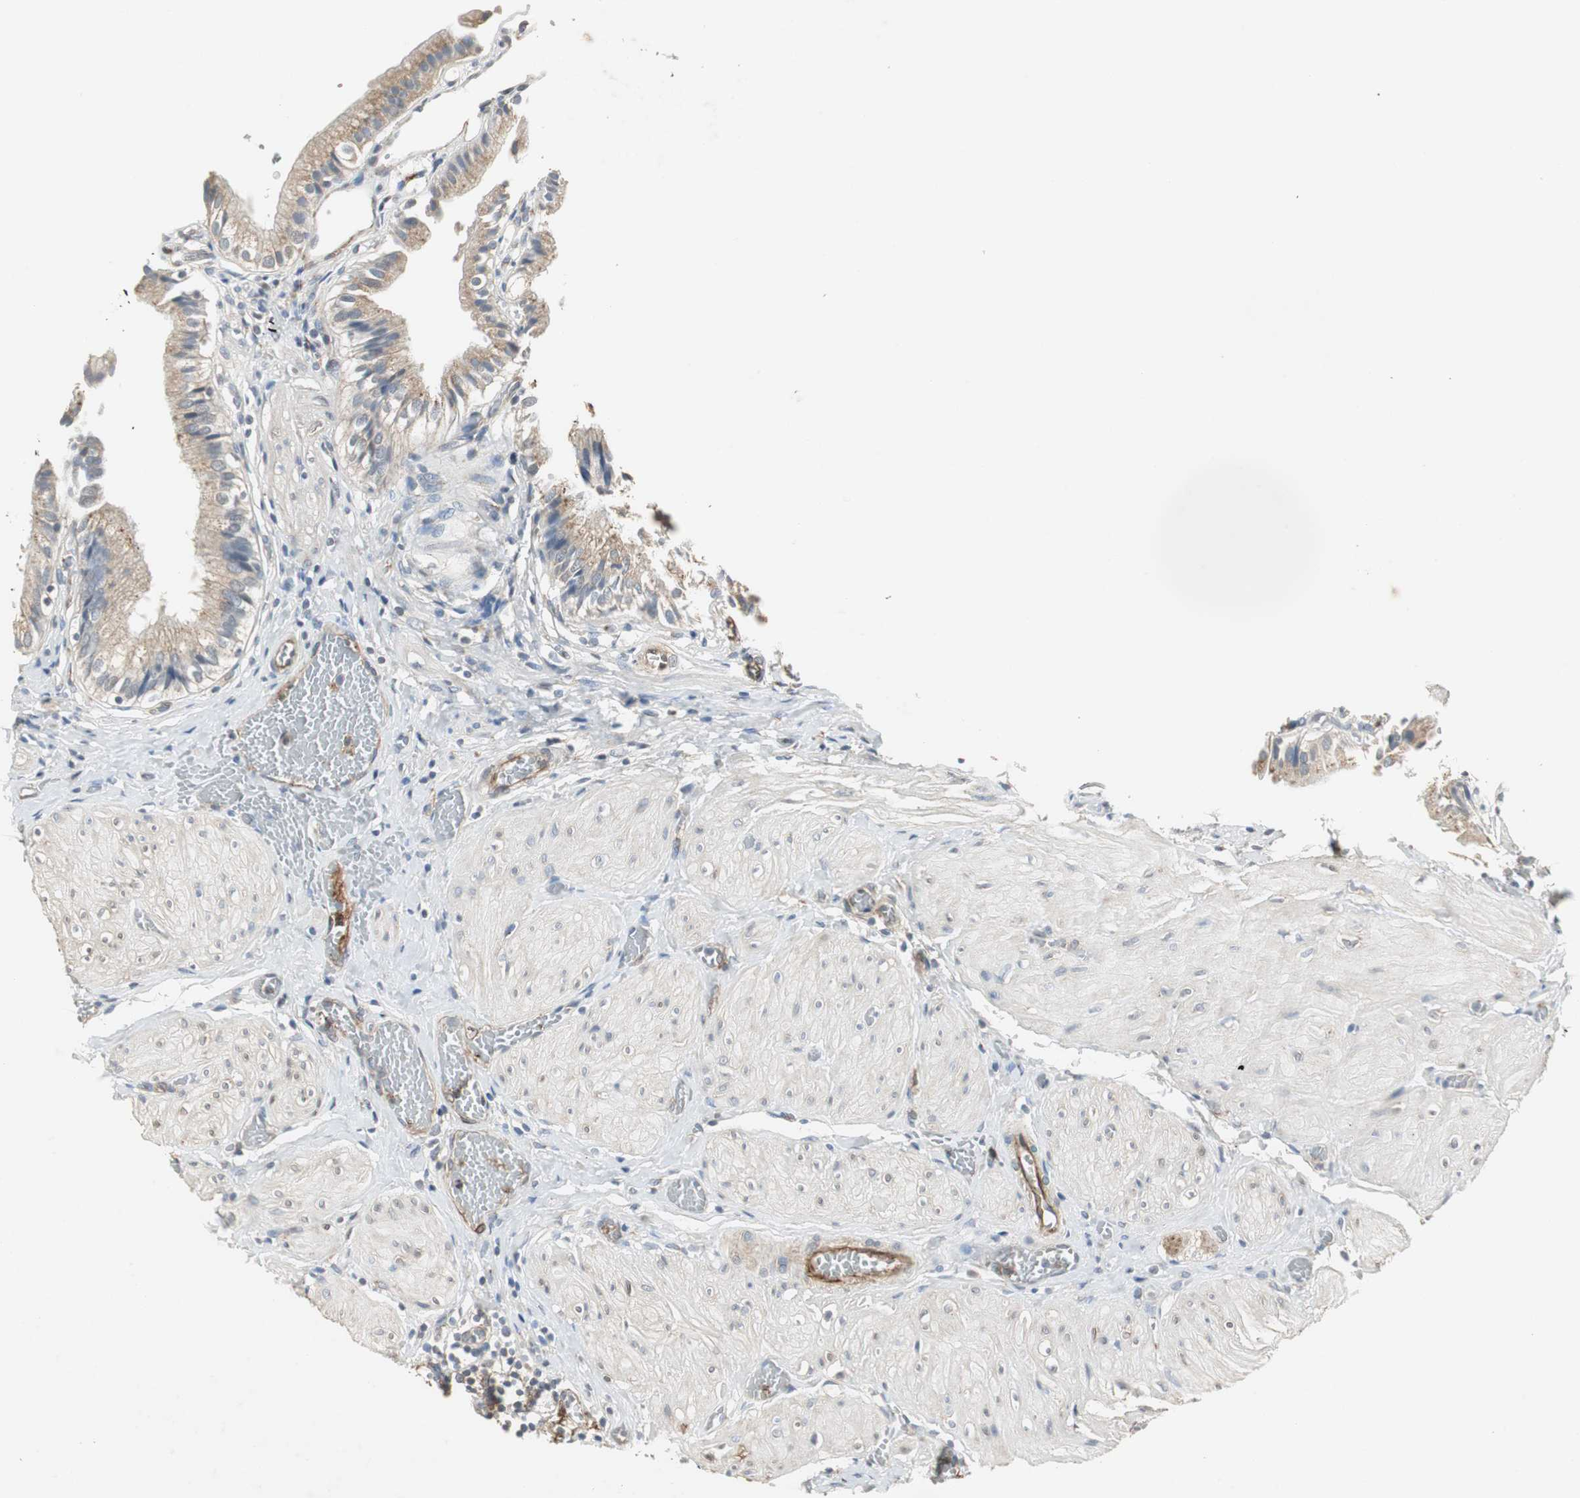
{"staining": {"intensity": "moderate", "quantity": ">75%", "location": "cytoplasmic/membranous"}, "tissue": "gallbladder", "cell_type": "Glandular cells", "image_type": "normal", "snomed": [{"axis": "morphology", "description": "Normal tissue, NOS"}, {"axis": "topography", "description": "Gallbladder"}], "caption": "Gallbladder stained for a protein displays moderate cytoplasmic/membranous positivity in glandular cells. (DAB IHC, brown staining for protein, blue staining for nuclei).", "gene": "JTB", "patient": {"sex": "male", "age": 65}}